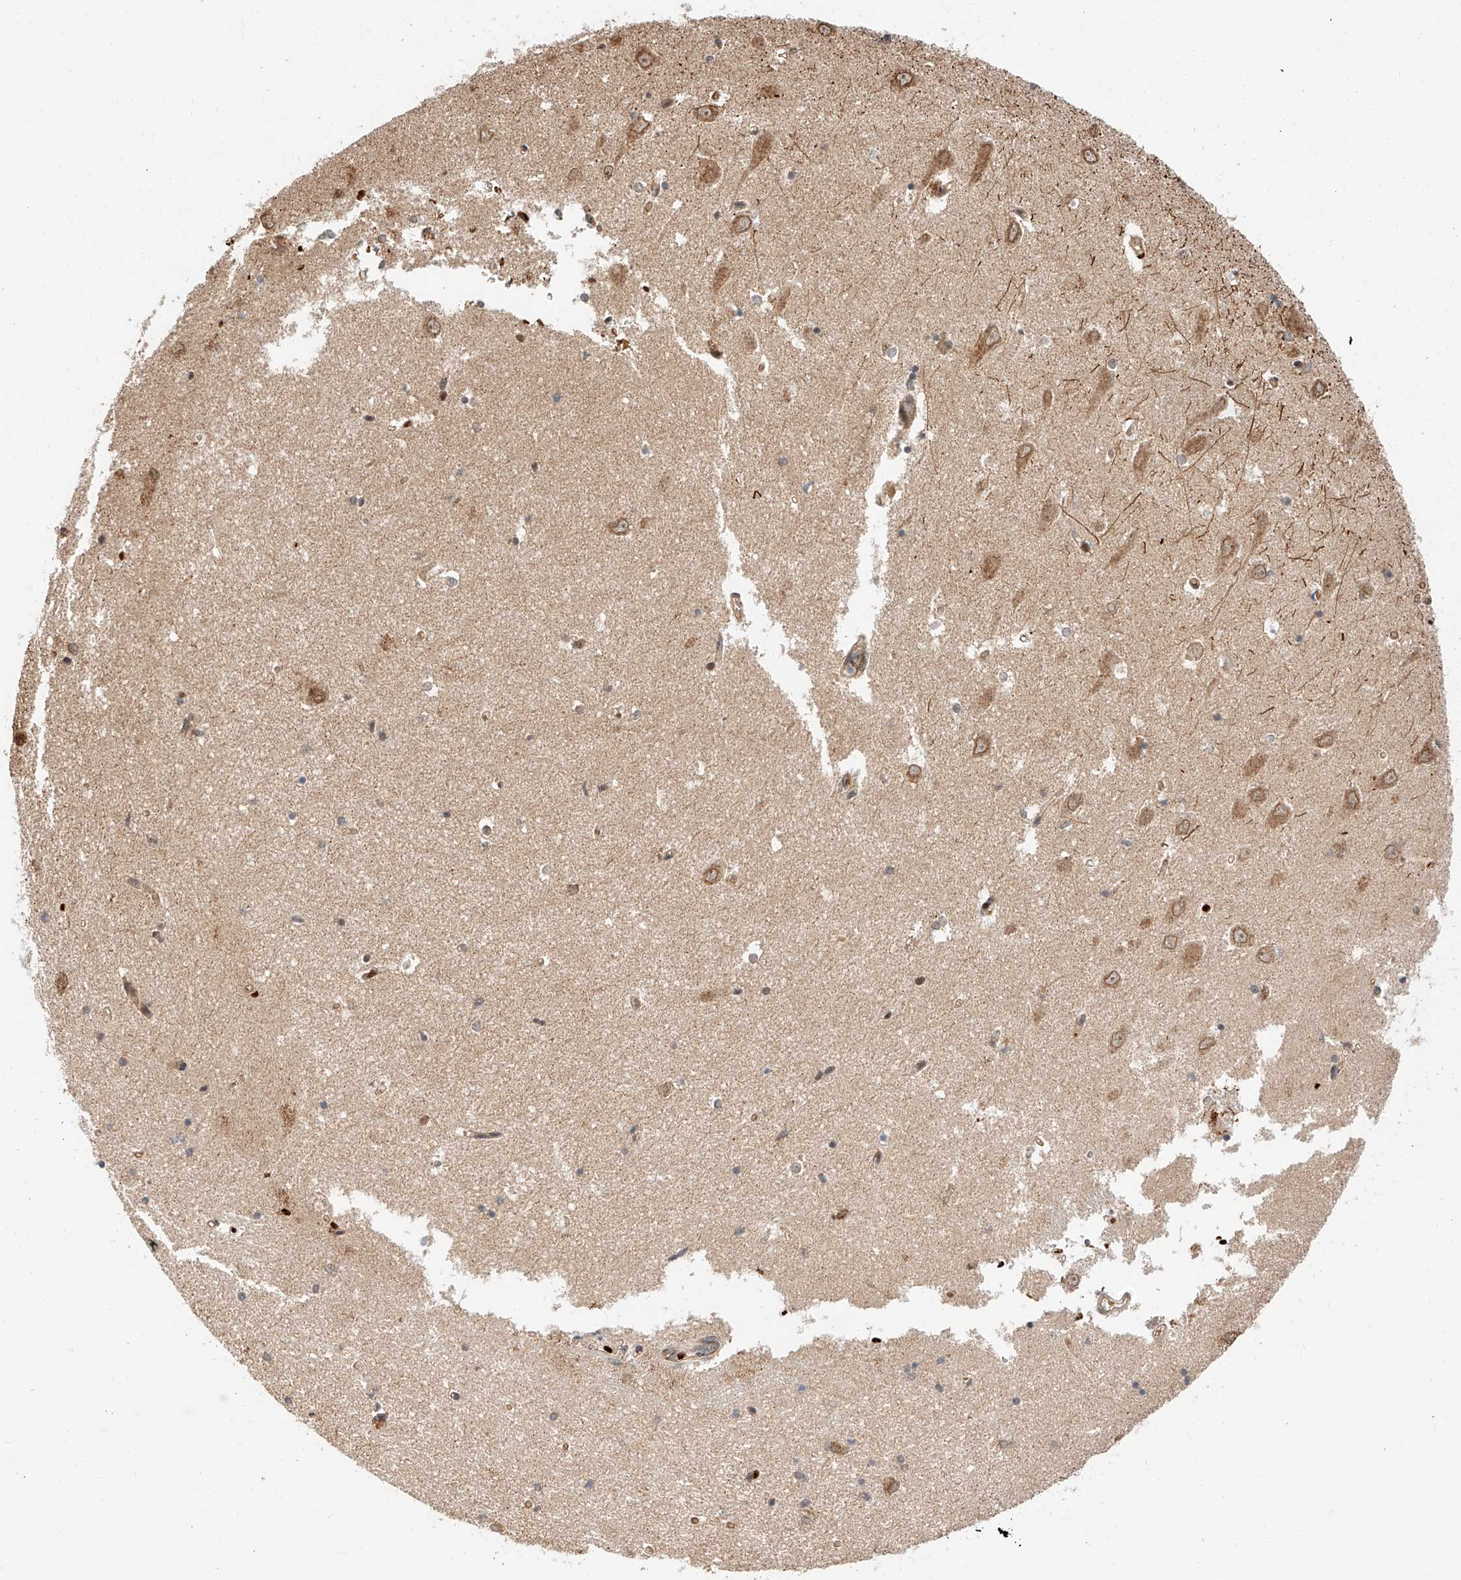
{"staining": {"intensity": "weak", "quantity": "25%-75%", "location": "cytoplasmic/membranous"}, "tissue": "hippocampus", "cell_type": "Glial cells", "image_type": "normal", "snomed": [{"axis": "morphology", "description": "Normal tissue, NOS"}, {"axis": "topography", "description": "Hippocampus"}], "caption": "Hippocampus stained for a protein (brown) exhibits weak cytoplasmic/membranous positive positivity in about 25%-75% of glial cells.", "gene": "THTPA", "patient": {"sex": "male", "age": 70}}